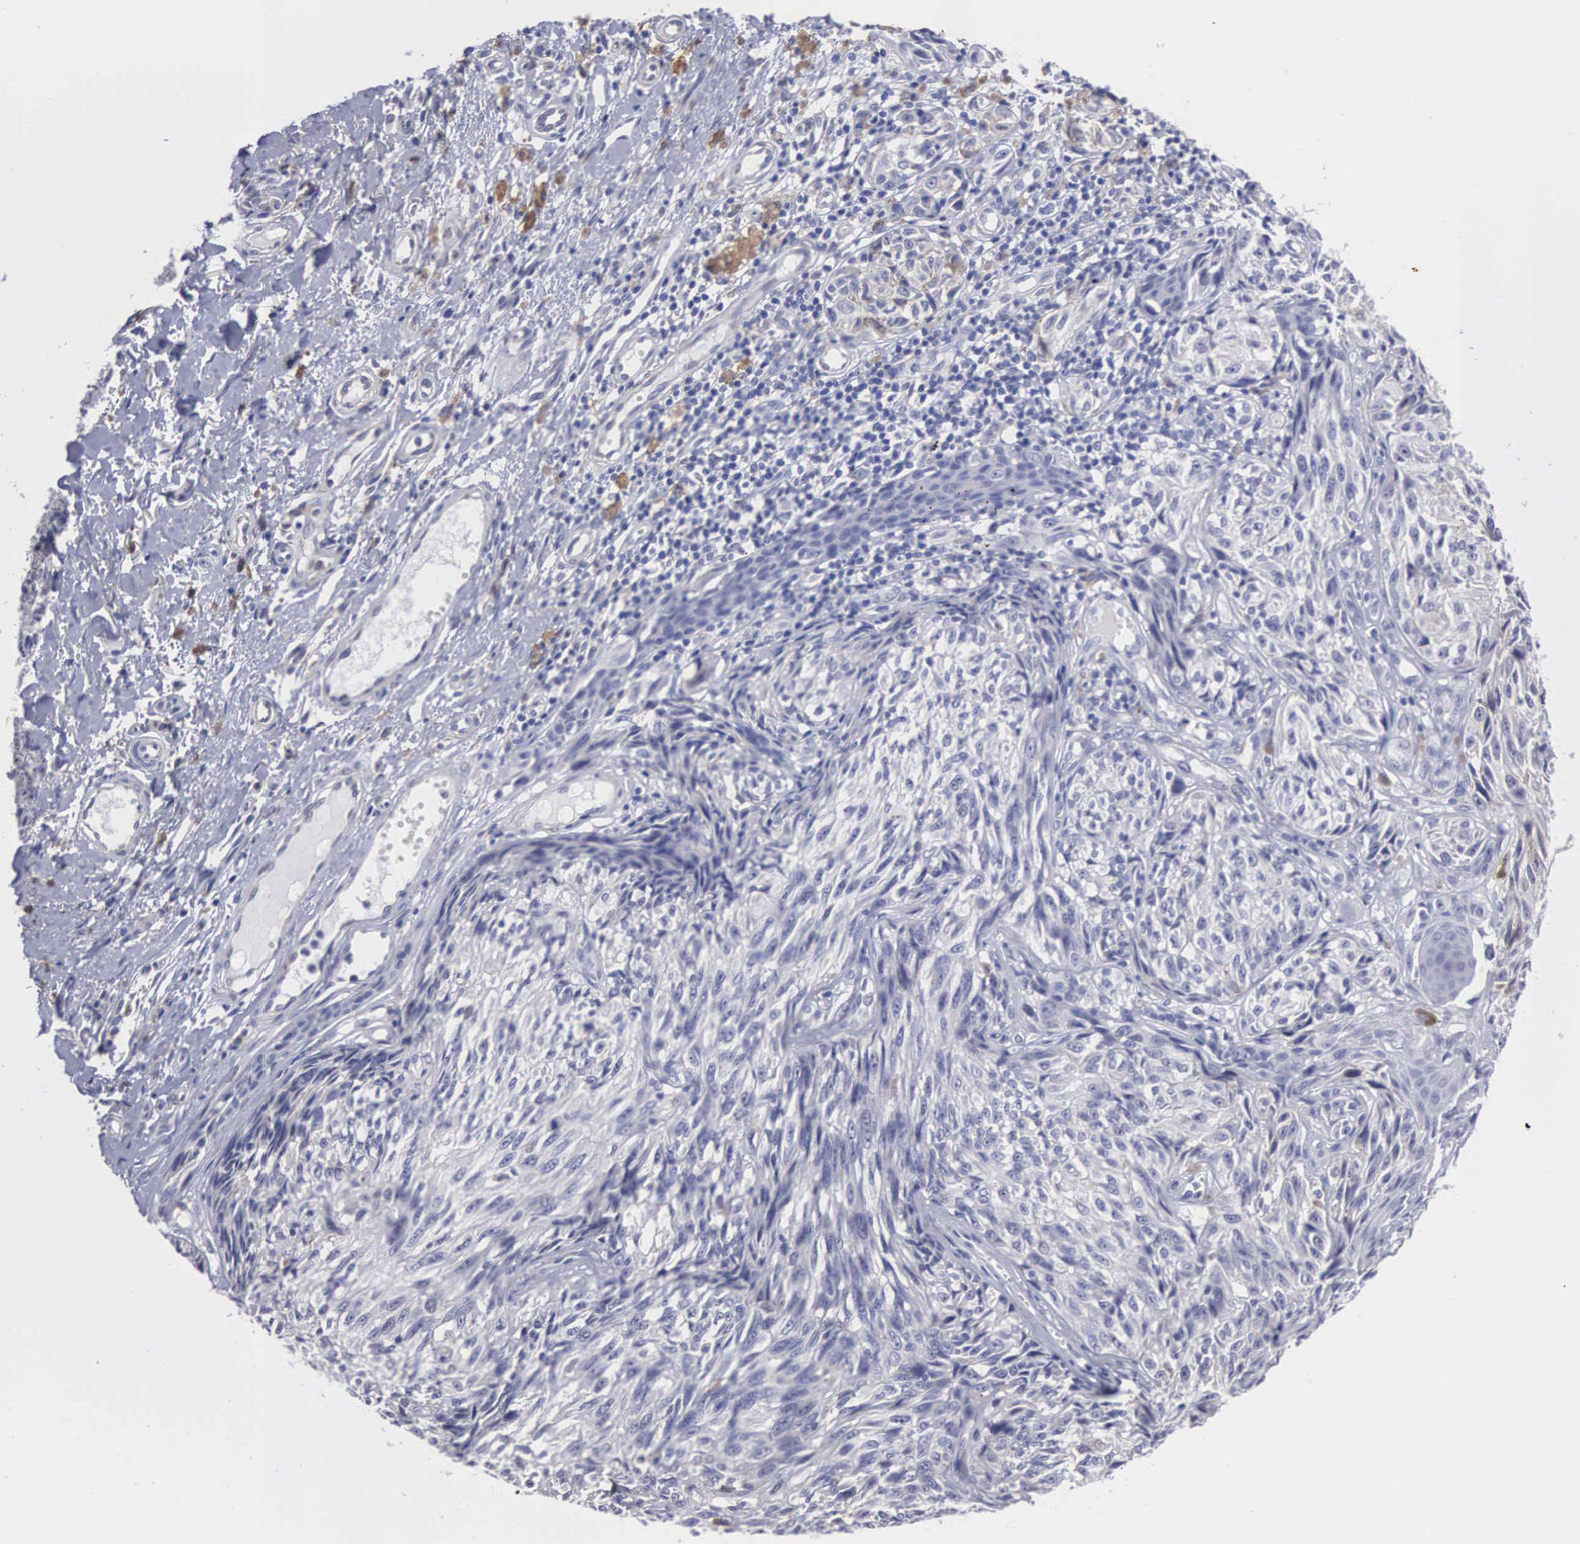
{"staining": {"intensity": "negative", "quantity": "none", "location": "none"}, "tissue": "melanoma", "cell_type": "Tumor cells", "image_type": "cancer", "snomed": [{"axis": "morphology", "description": "Malignant melanoma, NOS"}, {"axis": "topography", "description": "Skin"}], "caption": "Immunohistochemistry image of neoplastic tissue: human melanoma stained with DAB (3,3'-diaminobenzidine) reveals no significant protein staining in tumor cells.", "gene": "LIN52", "patient": {"sex": "male", "age": 67}}